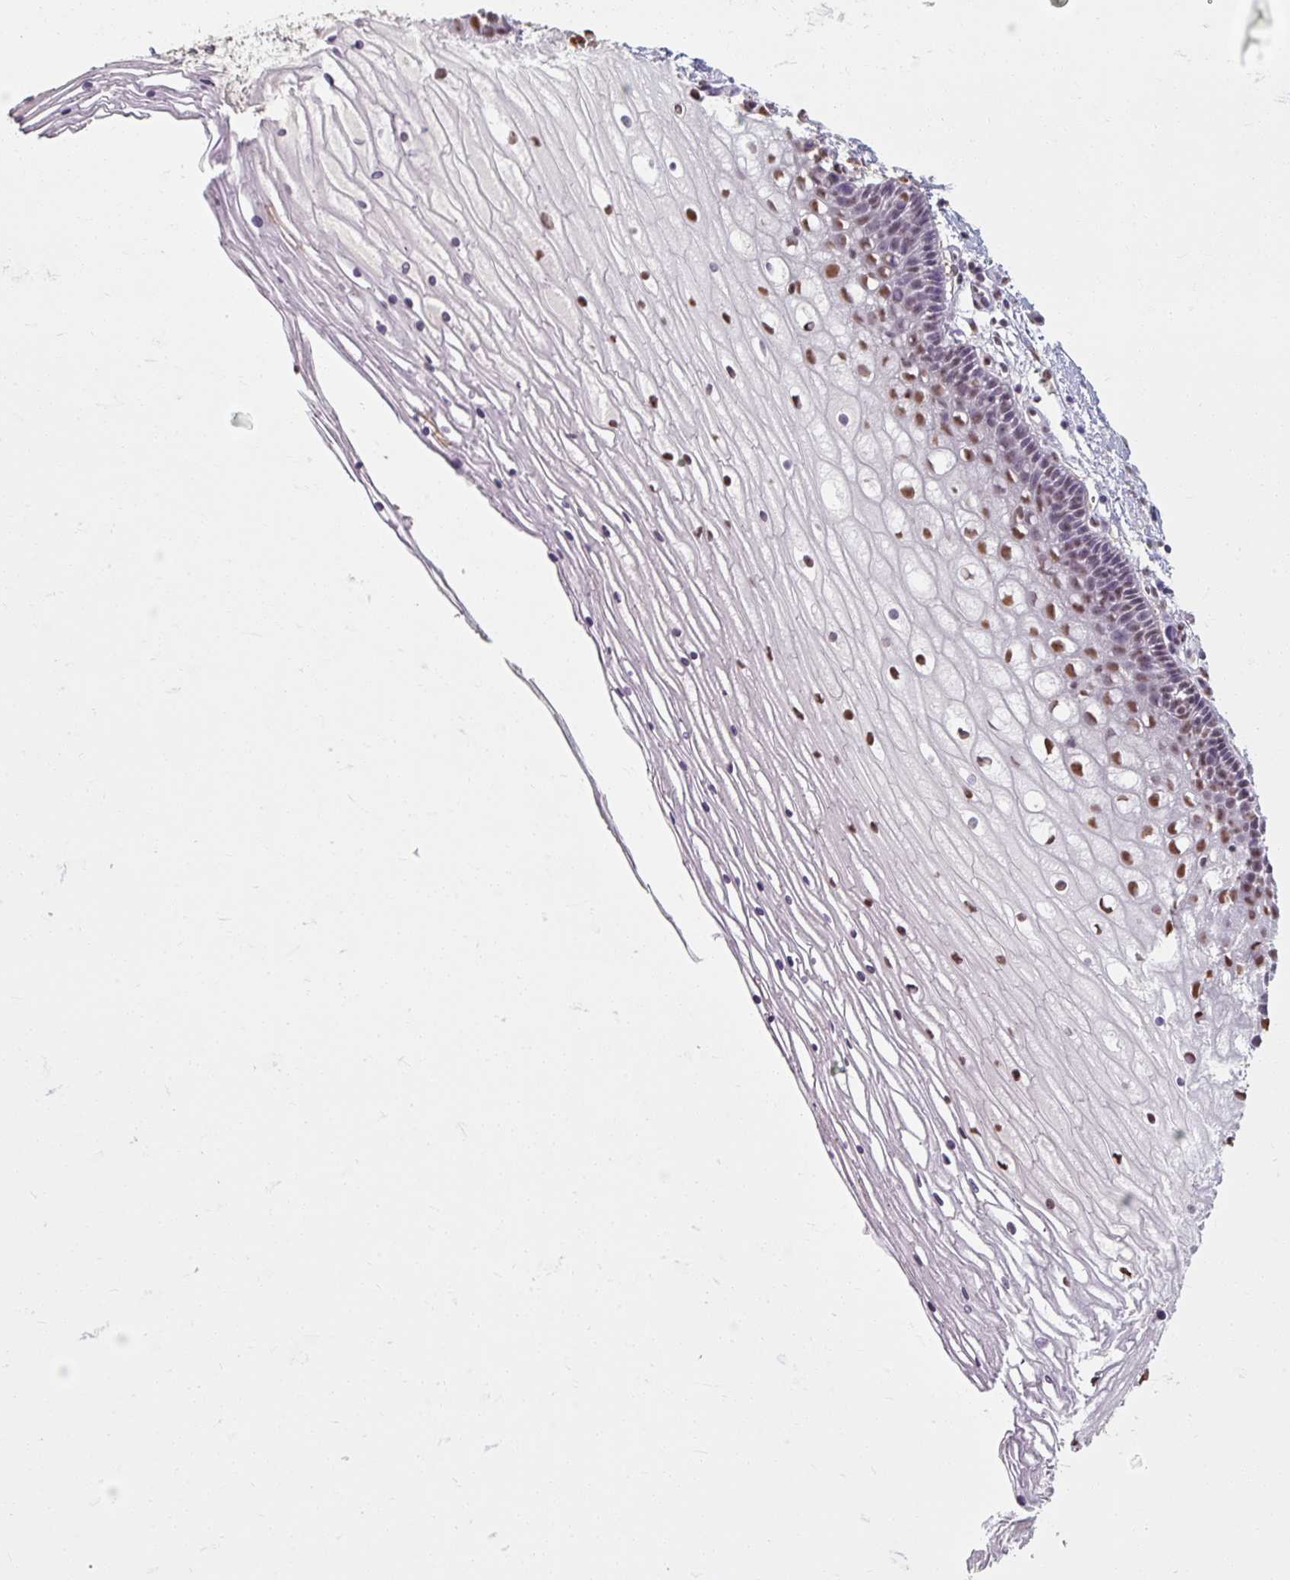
{"staining": {"intensity": "weak", "quantity": "<25%", "location": "nuclear"}, "tissue": "cervix", "cell_type": "Glandular cells", "image_type": "normal", "snomed": [{"axis": "morphology", "description": "Normal tissue, NOS"}, {"axis": "topography", "description": "Cervix"}], "caption": "This is a photomicrograph of IHC staining of benign cervix, which shows no staining in glandular cells.", "gene": "ENSG00000291316", "patient": {"sex": "female", "age": 36}}